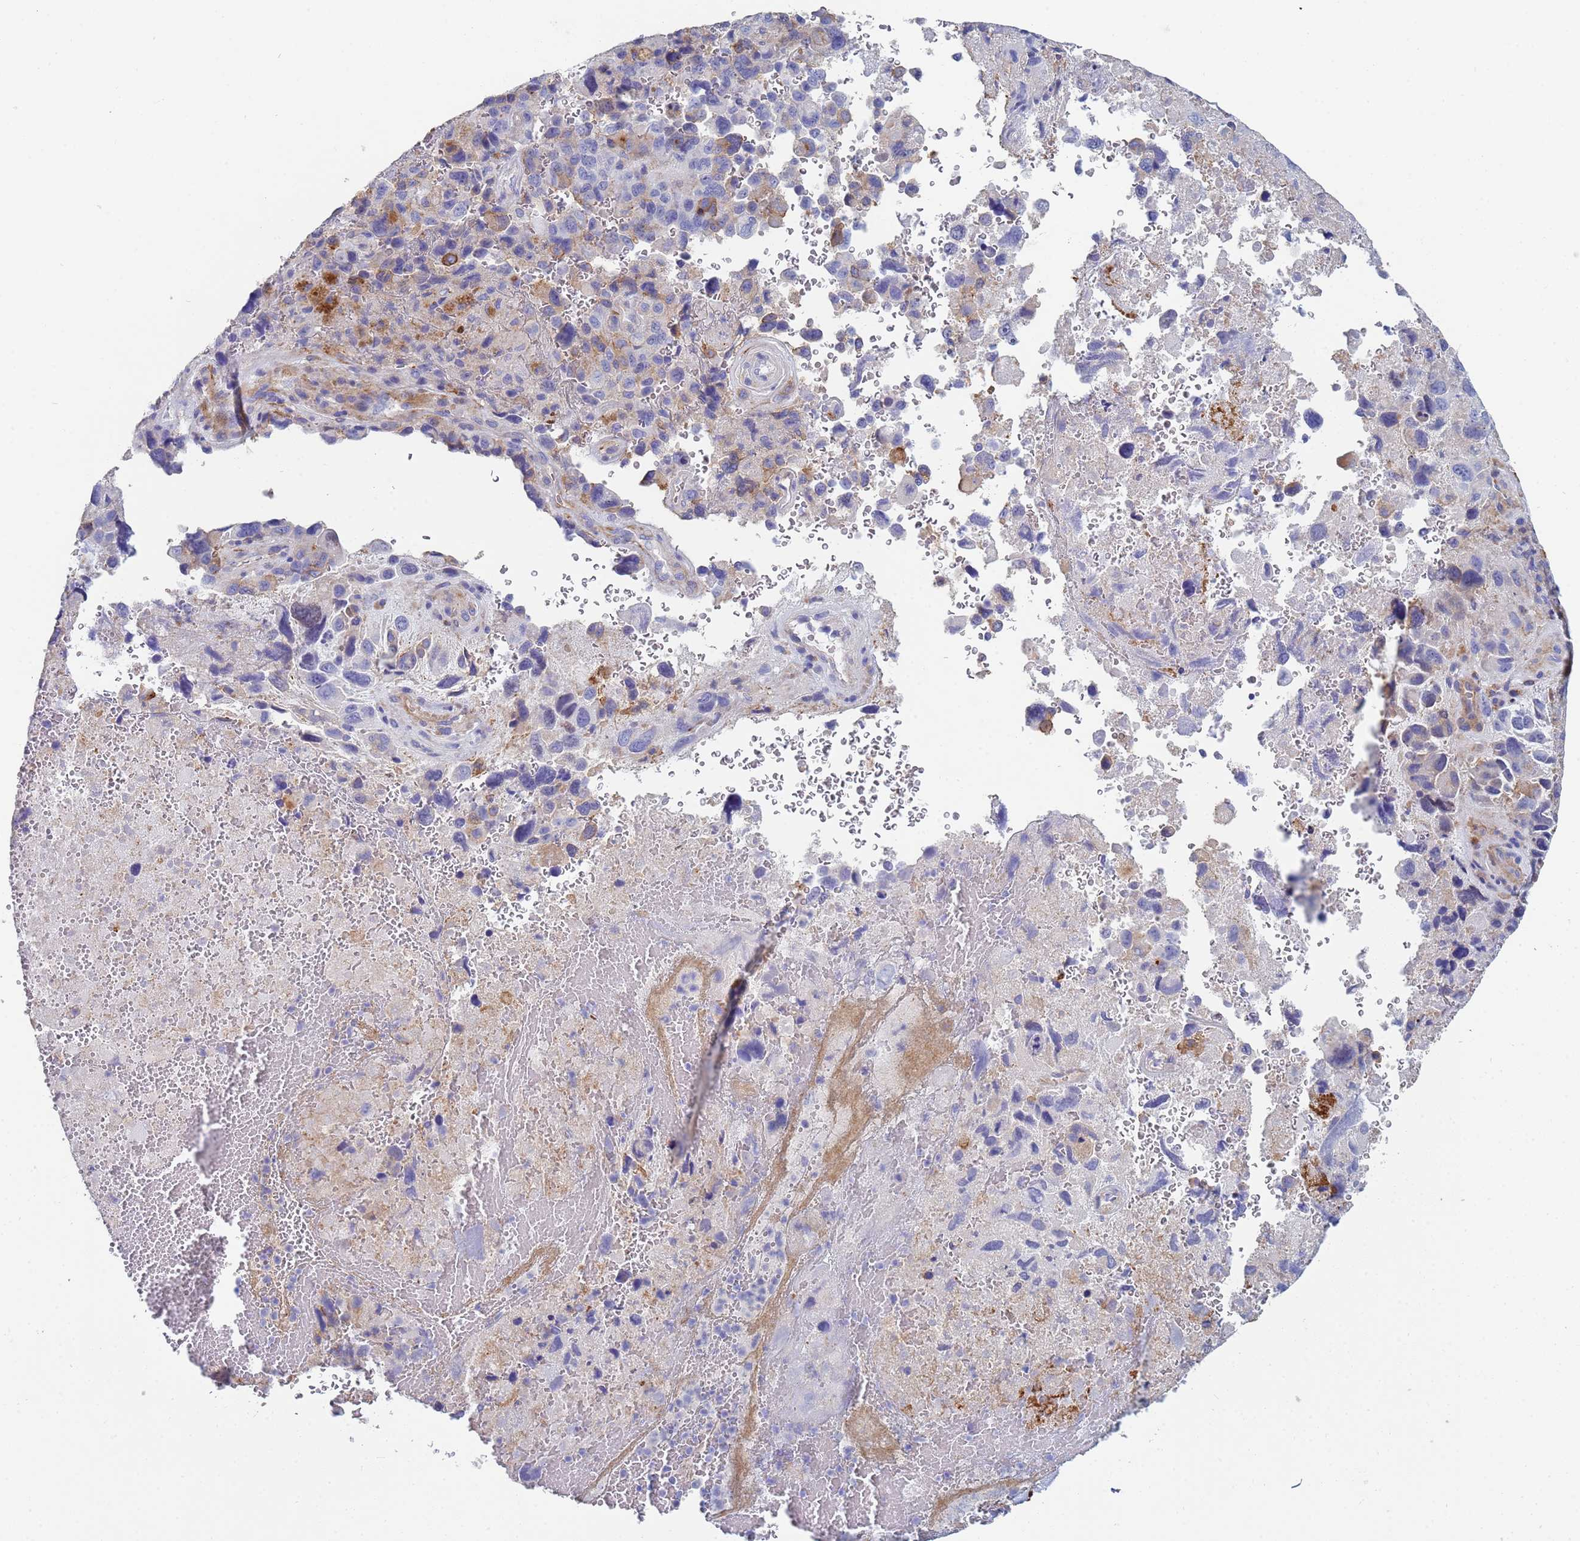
{"staining": {"intensity": "moderate", "quantity": "<25%", "location": "cytoplasmic/membranous"}, "tissue": "lung cancer", "cell_type": "Tumor cells", "image_type": "cancer", "snomed": [{"axis": "morphology", "description": "Adenocarcinoma, NOS"}, {"axis": "topography", "description": "Lung"}], "caption": "Lung cancer (adenocarcinoma) stained with a brown dye reveals moderate cytoplasmic/membranous positive positivity in approximately <25% of tumor cells.", "gene": "ABCA8", "patient": {"sex": "male", "age": 67}}